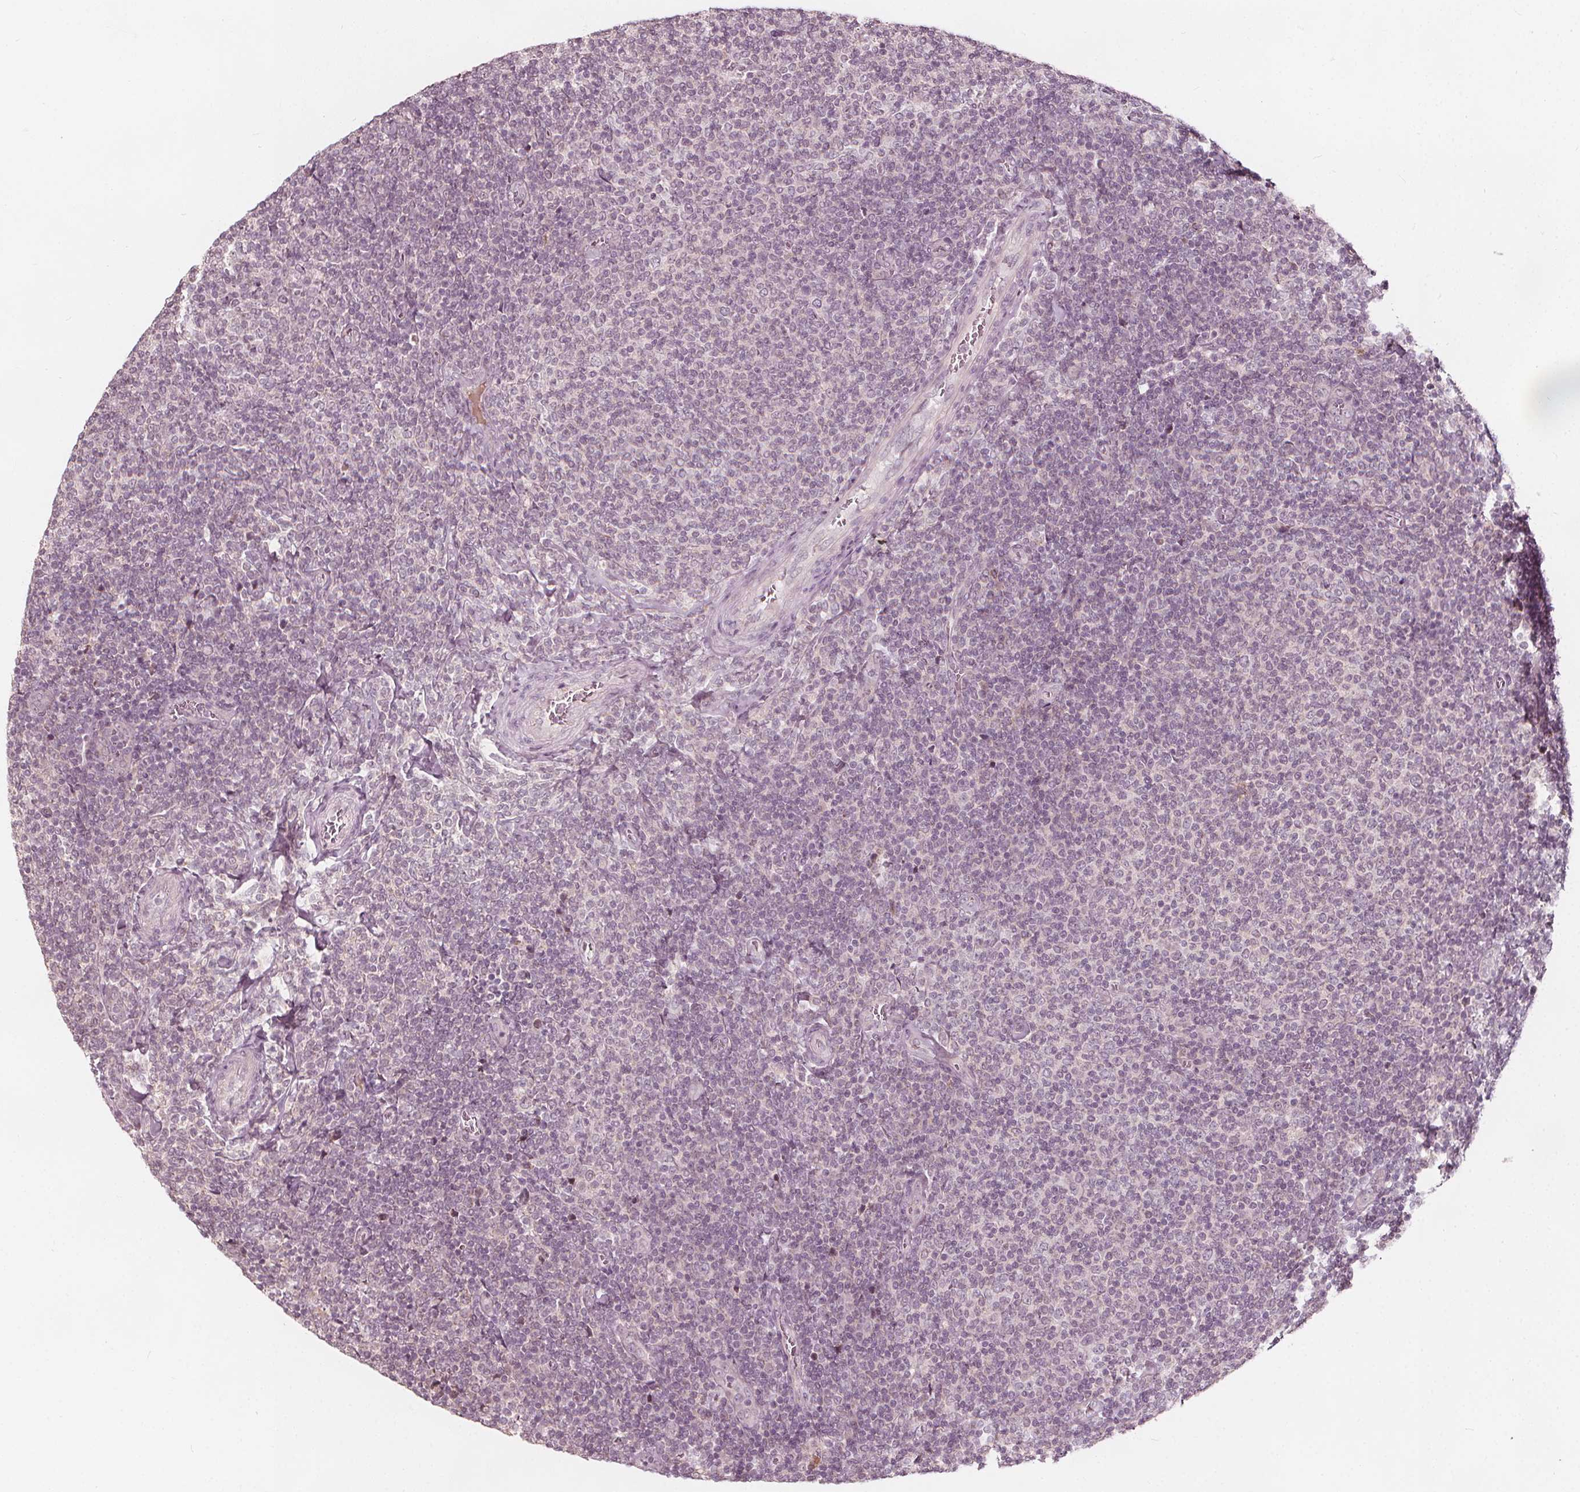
{"staining": {"intensity": "negative", "quantity": "none", "location": "none"}, "tissue": "lymphoma", "cell_type": "Tumor cells", "image_type": "cancer", "snomed": [{"axis": "morphology", "description": "Malignant lymphoma, non-Hodgkin's type, Low grade"}, {"axis": "topography", "description": "Lymph node"}], "caption": "The micrograph exhibits no significant positivity in tumor cells of lymphoma. (Brightfield microscopy of DAB (3,3'-diaminobenzidine) immunohistochemistry (IHC) at high magnification).", "gene": "NPC1L1", "patient": {"sex": "male", "age": 52}}